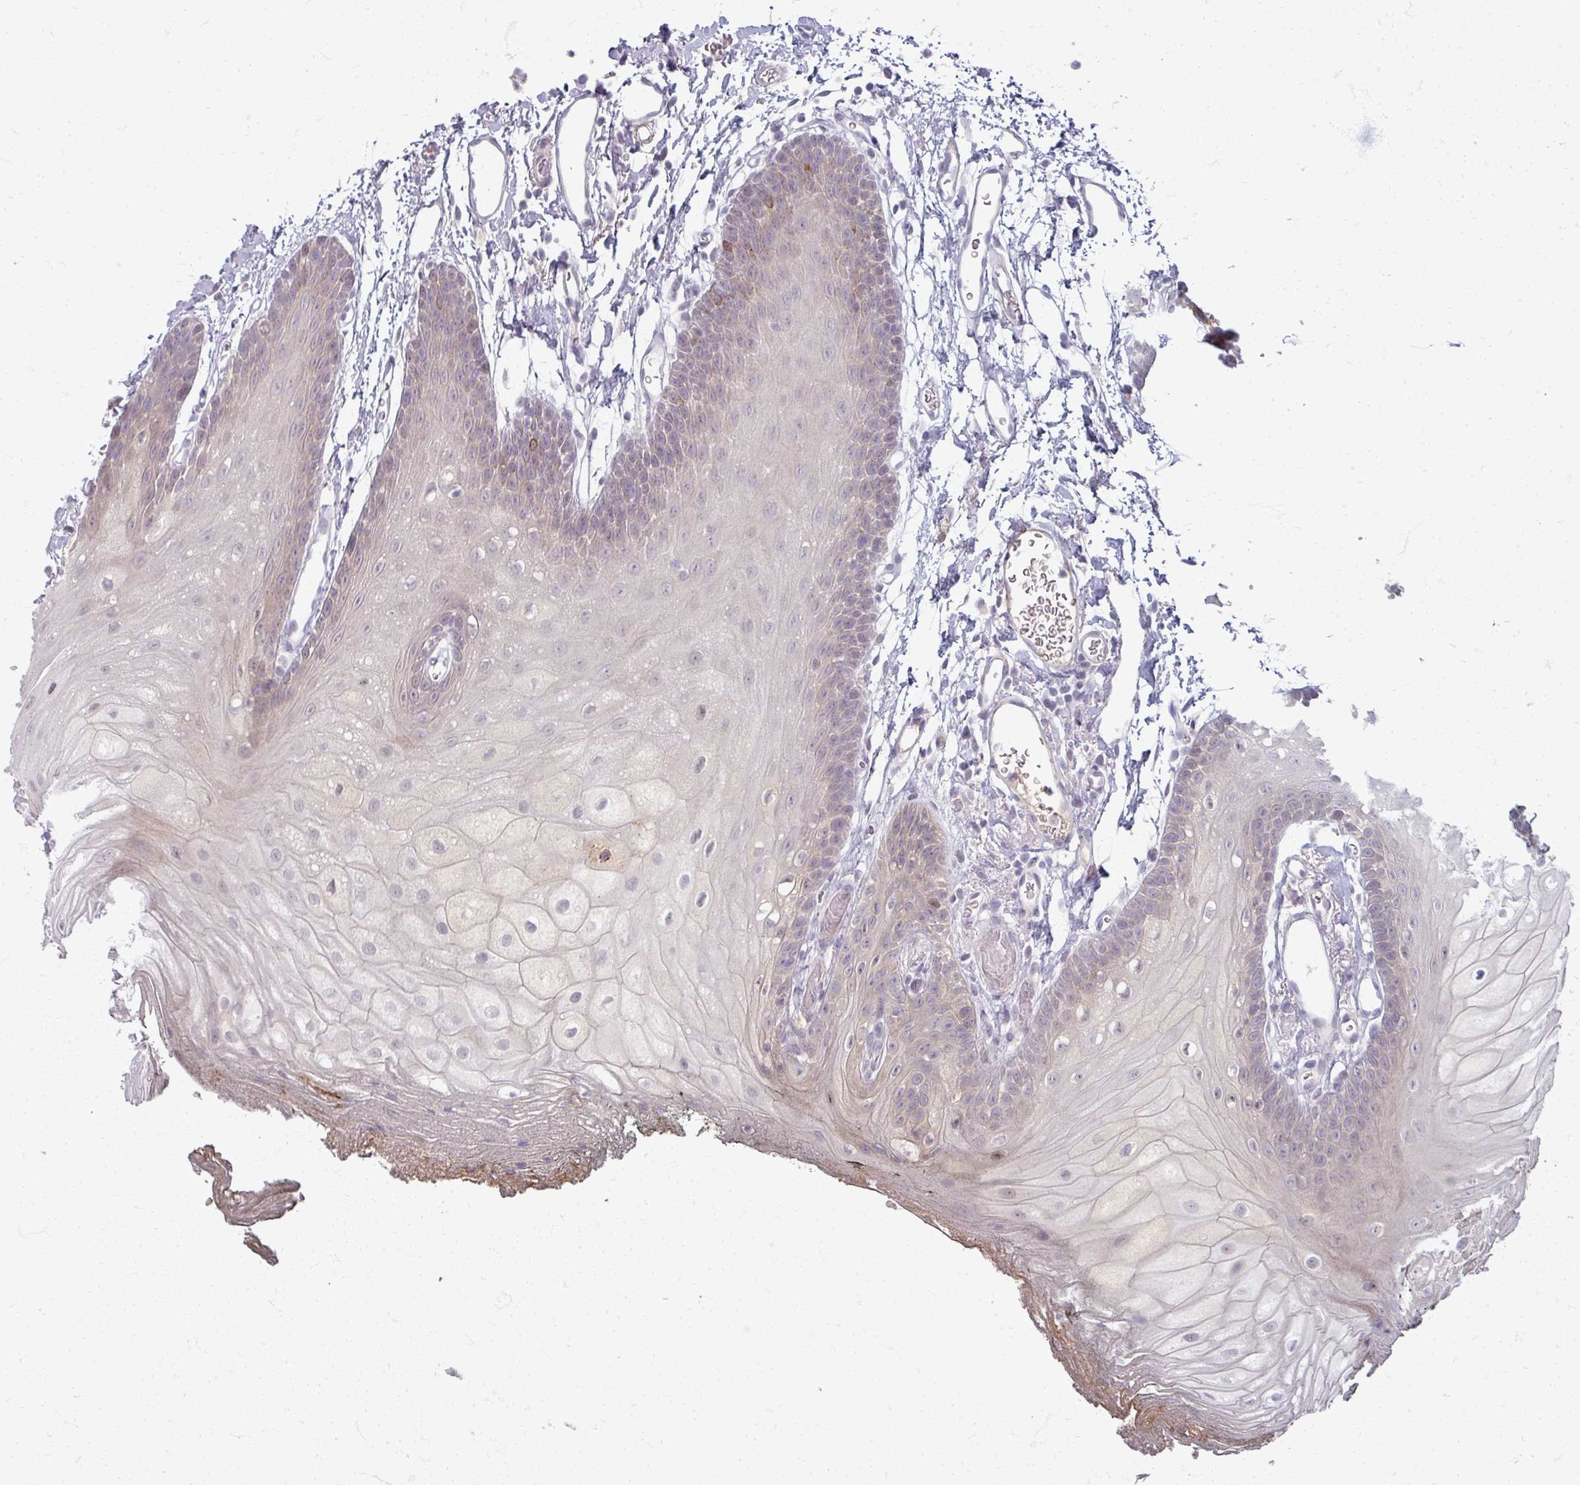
{"staining": {"intensity": "negative", "quantity": "none", "location": "none"}, "tissue": "oral mucosa", "cell_type": "Squamous epithelial cells", "image_type": "normal", "snomed": [{"axis": "morphology", "description": "Normal tissue, NOS"}, {"axis": "morphology", "description": "Squamous cell carcinoma, NOS"}, {"axis": "topography", "description": "Oral tissue"}, {"axis": "topography", "description": "Head-Neck"}], "caption": "Squamous epithelial cells show no significant protein expression in normal oral mucosa.", "gene": "TTLL7", "patient": {"sex": "female", "age": 81}}